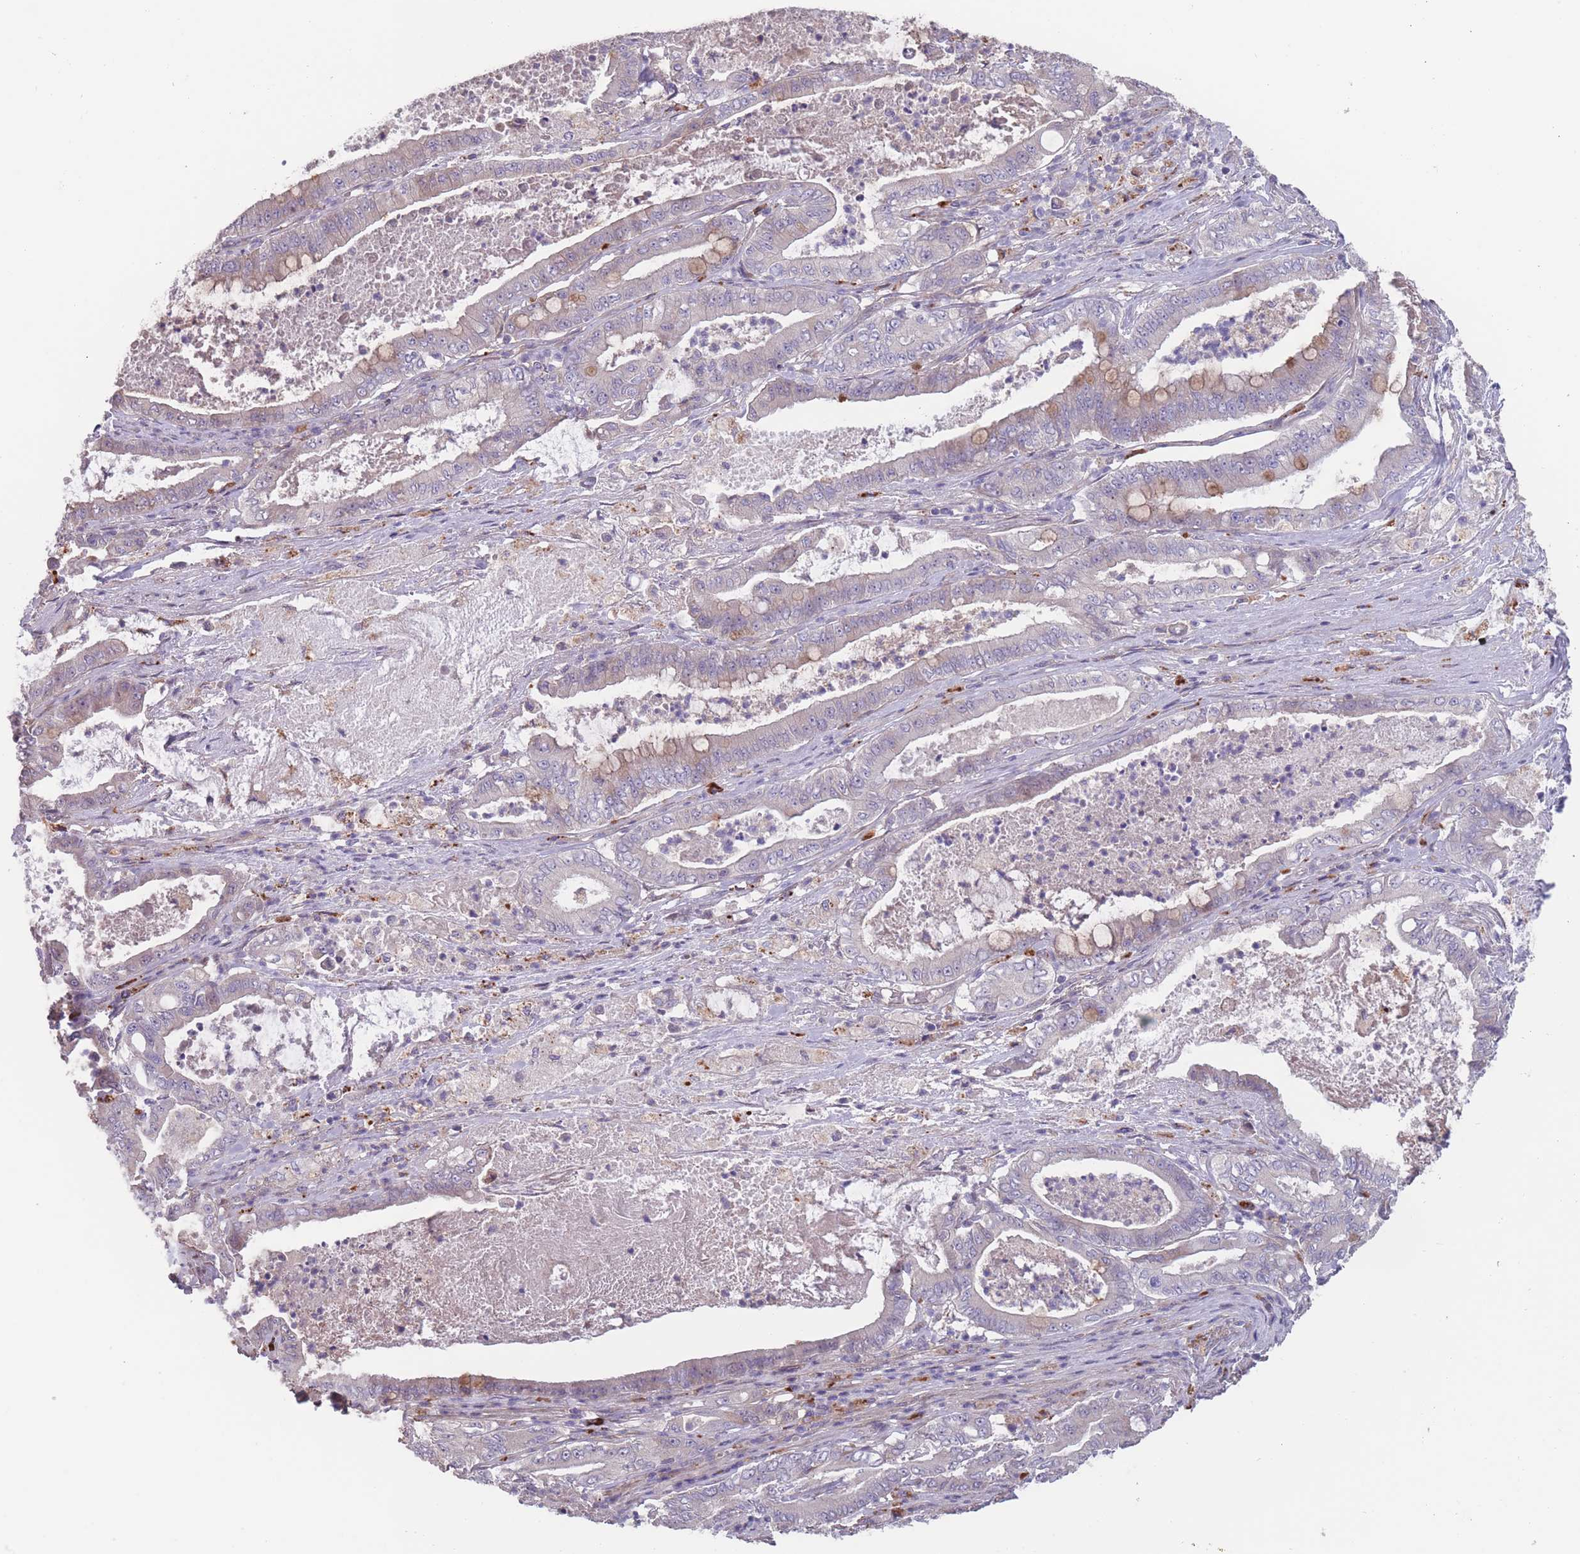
{"staining": {"intensity": "negative", "quantity": "none", "location": "none"}, "tissue": "pancreatic cancer", "cell_type": "Tumor cells", "image_type": "cancer", "snomed": [{"axis": "morphology", "description": "Adenocarcinoma, NOS"}, {"axis": "topography", "description": "Pancreas"}], "caption": "A micrograph of human adenocarcinoma (pancreatic) is negative for staining in tumor cells.", "gene": "ITPKC", "patient": {"sex": "male", "age": 71}}